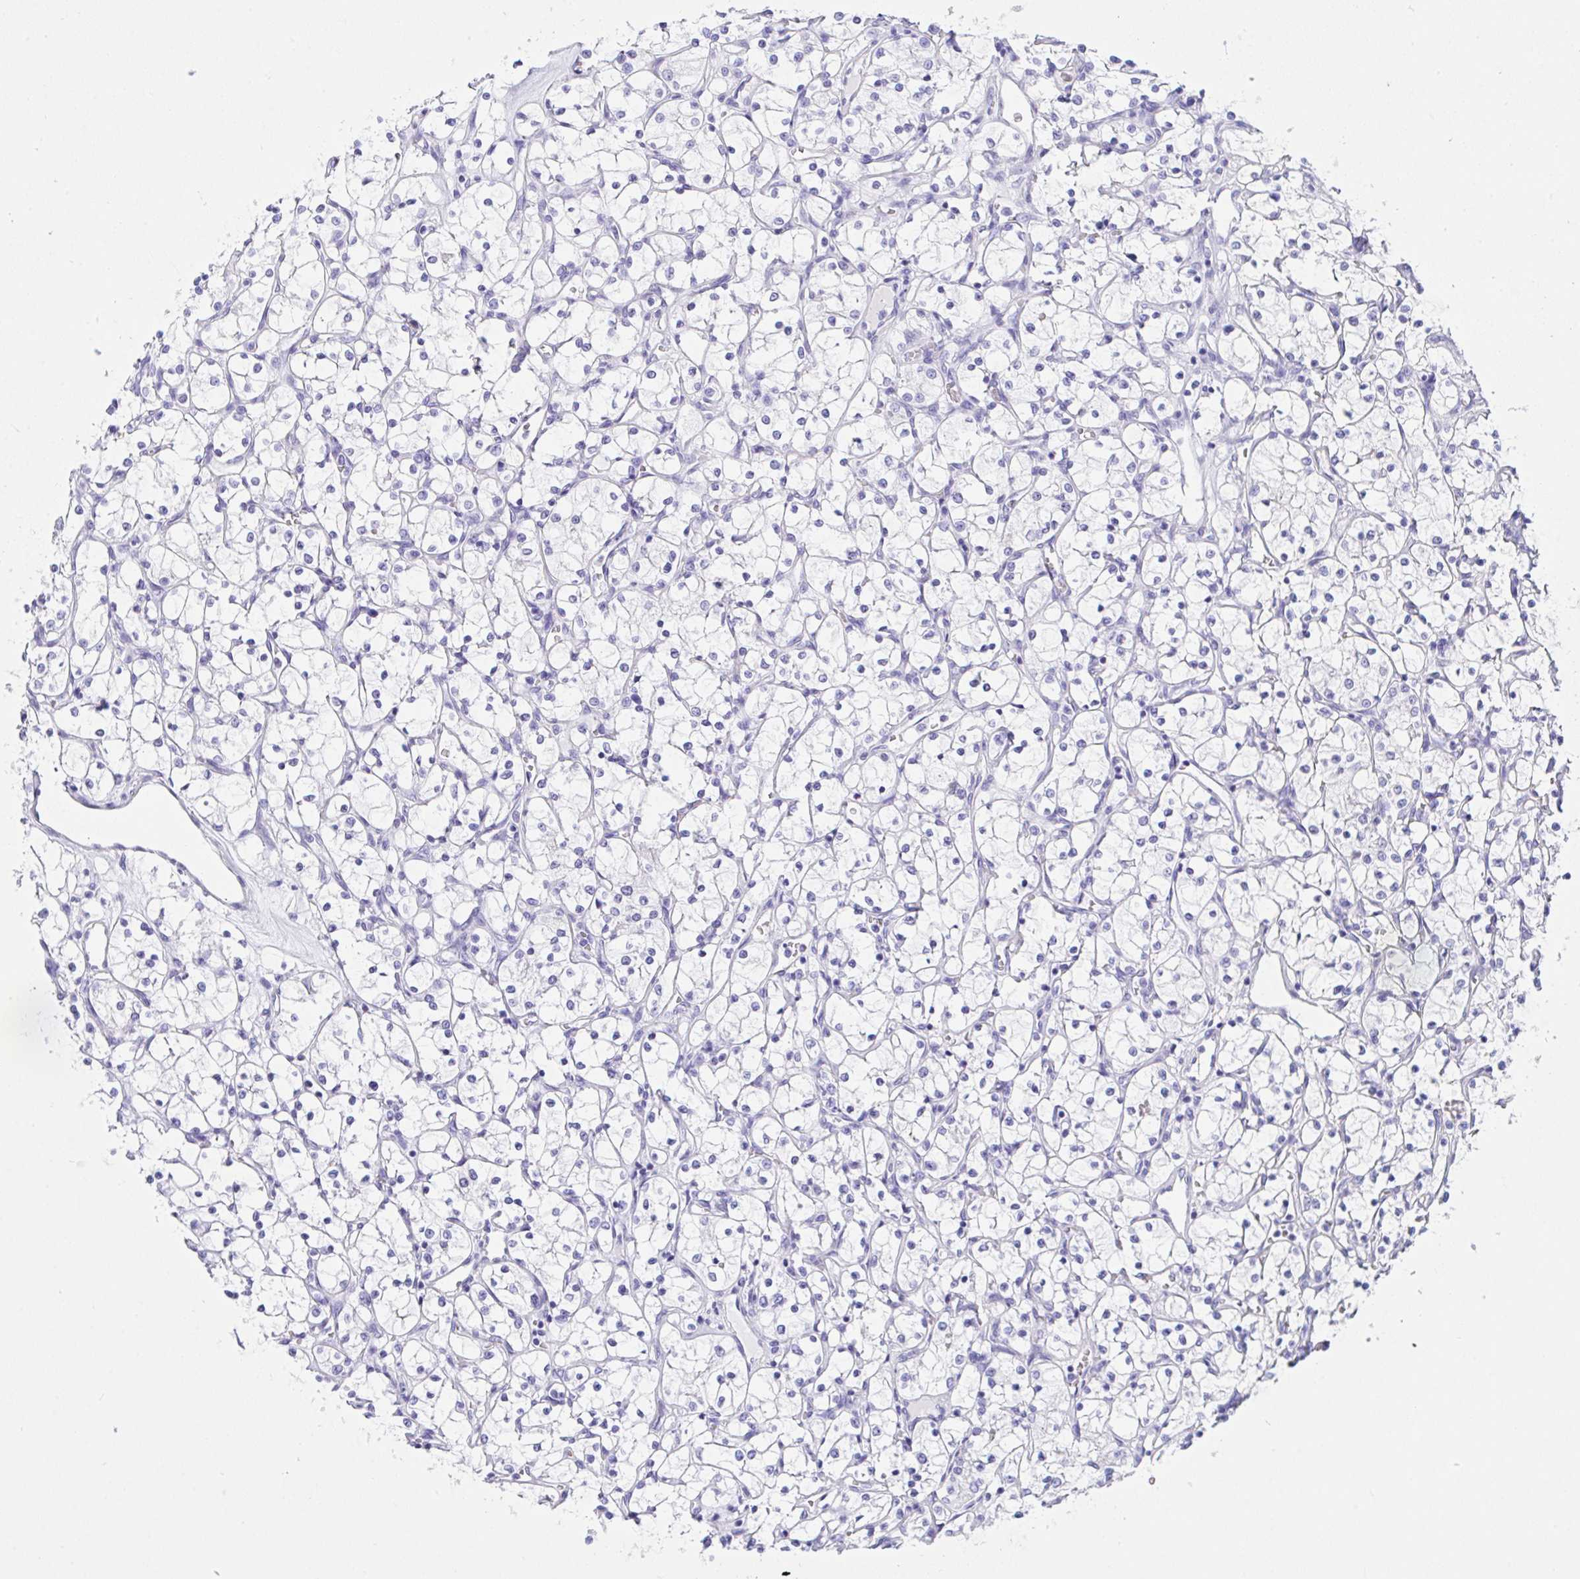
{"staining": {"intensity": "negative", "quantity": "none", "location": "none"}, "tissue": "renal cancer", "cell_type": "Tumor cells", "image_type": "cancer", "snomed": [{"axis": "morphology", "description": "Adenocarcinoma, NOS"}, {"axis": "topography", "description": "Kidney"}], "caption": "IHC of human renal cancer shows no staining in tumor cells.", "gene": "AKR1D1", "patient": {"sex": "female", "age": 69}}